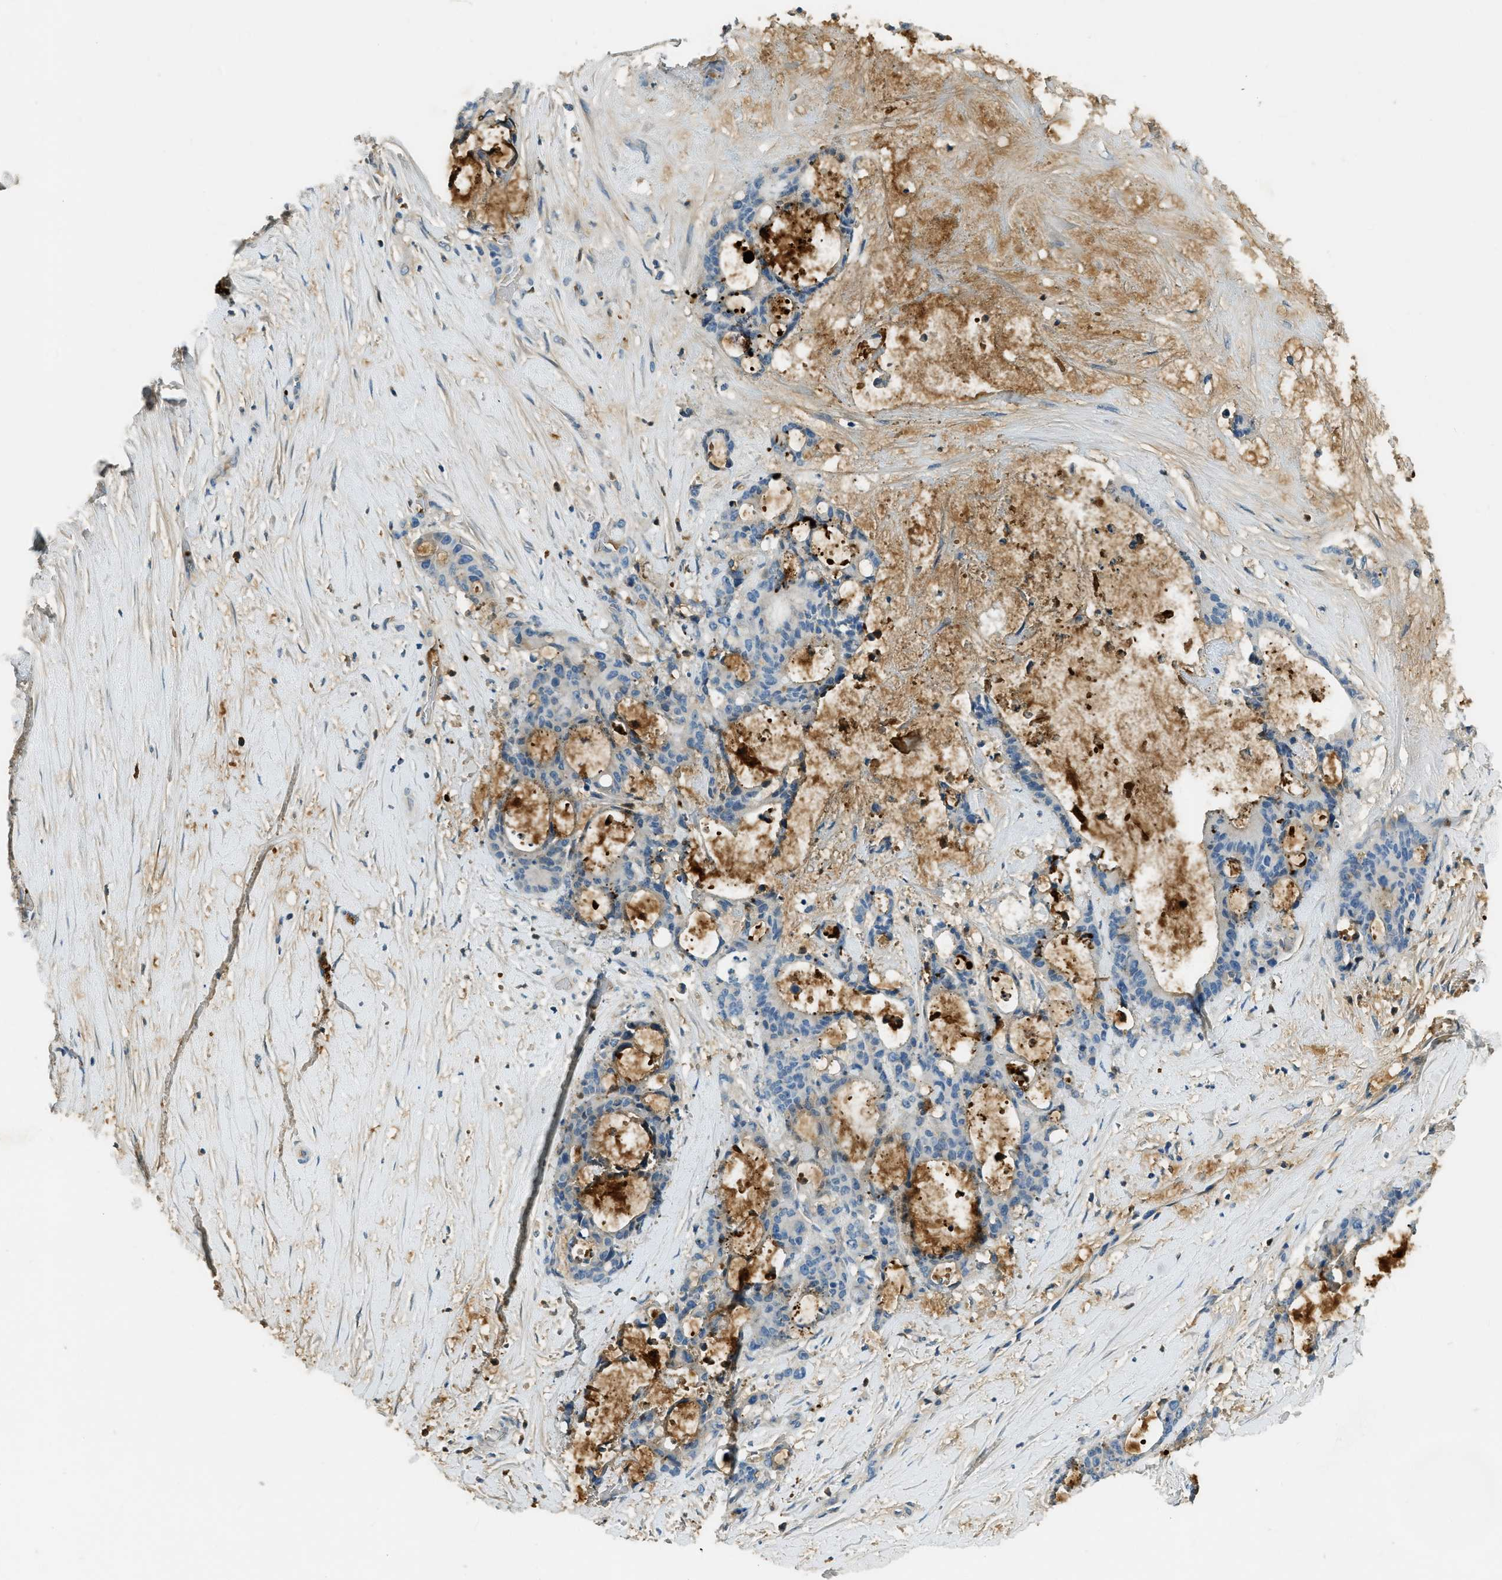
{"staining": {"intensity": "negative", "quantity": "none", "location": "none"}, "tissue": "liver cancer", "cell_type": "Tumor cells", "image_type": "cancer", "snomed": [{"axis": "morphology", "description": "Cholangiocarcinoma"}, {"axis": "topography", "description": "Liver"}], "caption": "Tumor cells are negative for brown protein staining in liver cholangiocarcinoma.", "gene": "PRTN3", "patient": {"sex": "female", "age": 73}}